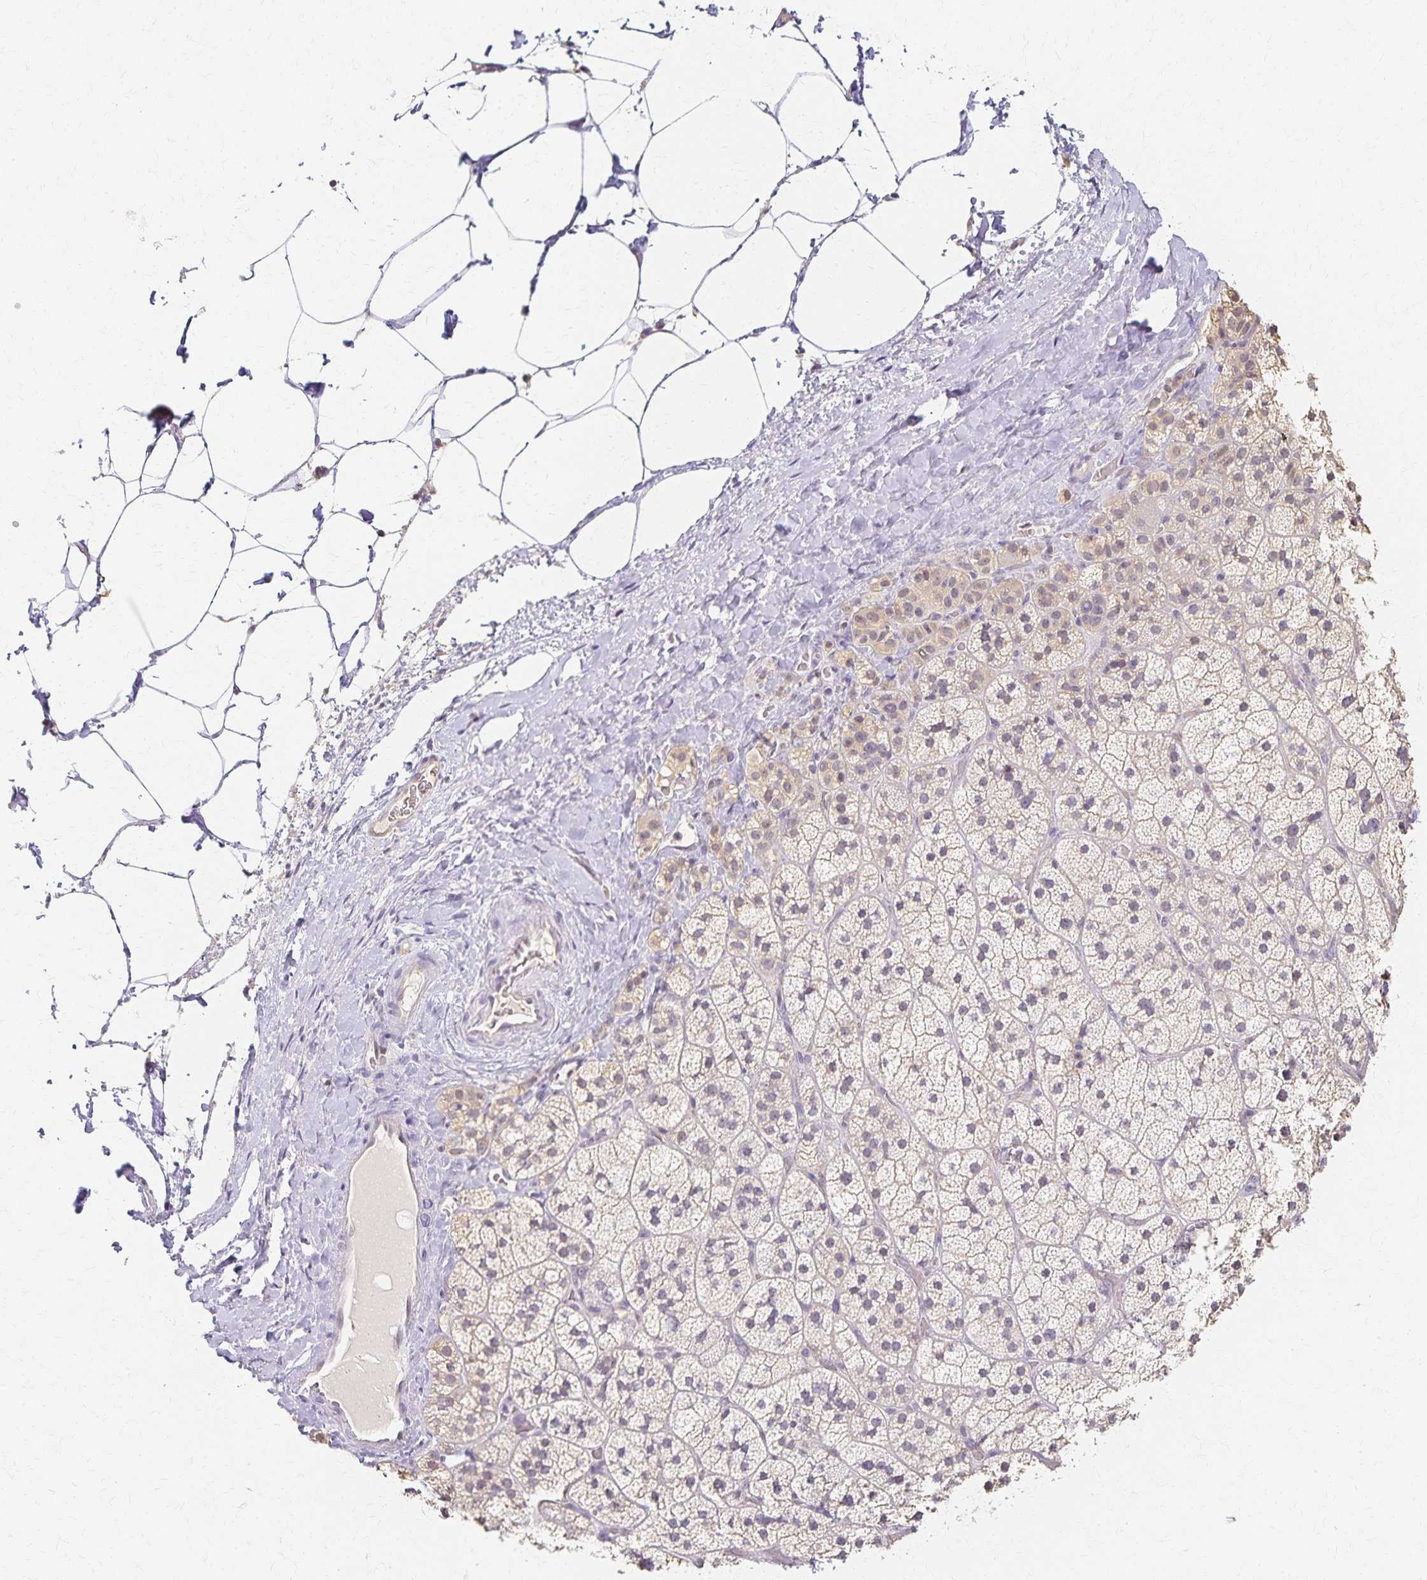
{"staining": {"intensity": "weak", "quantity": "<25%", "location": "cytoplasmic/membranous"}, "tissue": "adrenal gland", "cell_type": "Glandular cells", "image_type": "normal", "snomed": [{"axis": "morphology", "description": "Normal tissue, NOS"}, {"axis": "topography", "description": "Adrenal gland"}], "caption": "IHC micrograph of unremarkable adrenal gland stained for a protein (brown), which shows no expression in glandular cells.", "gene": "AZGP1", "patient": {"sex": "male", "age": 57}}